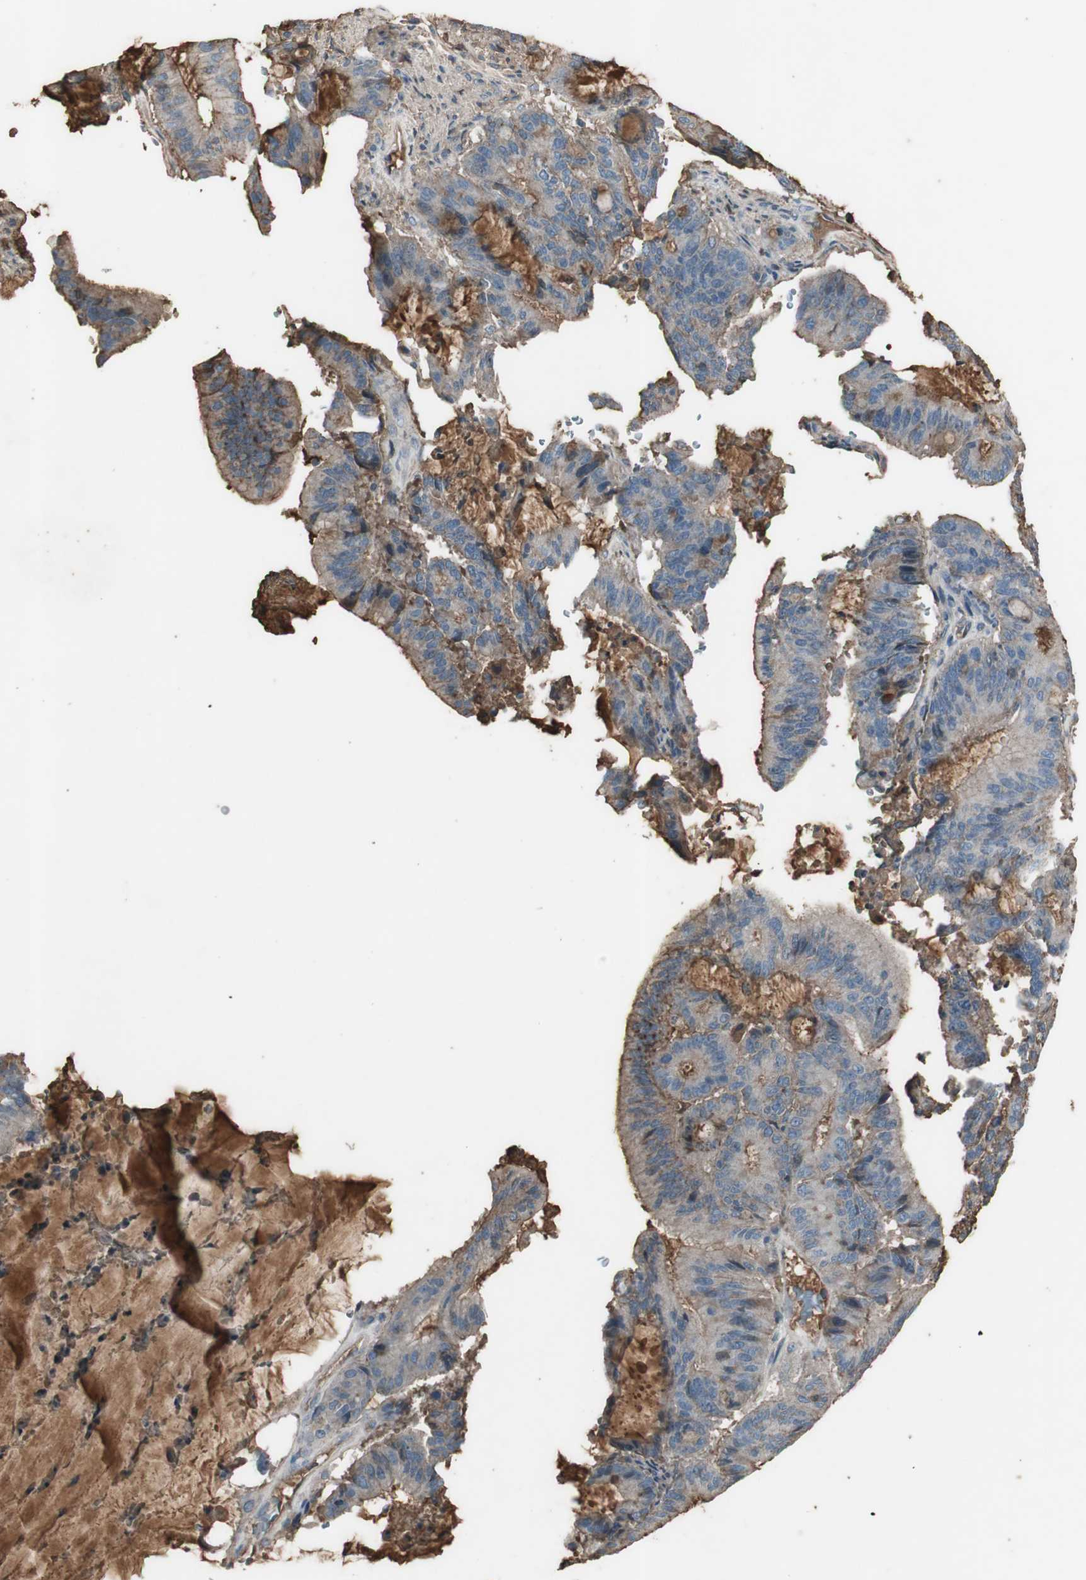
{"staining": {"intensity": "weak", "quantity": "25%-75%", "location": "cytoplasmic/membranous"}, "tissue": "liver cancer", "cell_type": "Tumor cells", "image_type": "cancer", "snomed": [{"axis": "morphology", "description": "Cholangiocarcinoma"}, {"axis": "topography", "description": "Liver"}], "caption": "Brown immunohistochemical staining in cholangiocarcinoma (liver) displays weak cytoplasmic/membranous expression in approximately 25%-75% of tumor cells.", "gene": "MMP14", "patient": {"sex": "female", "age": 73}}